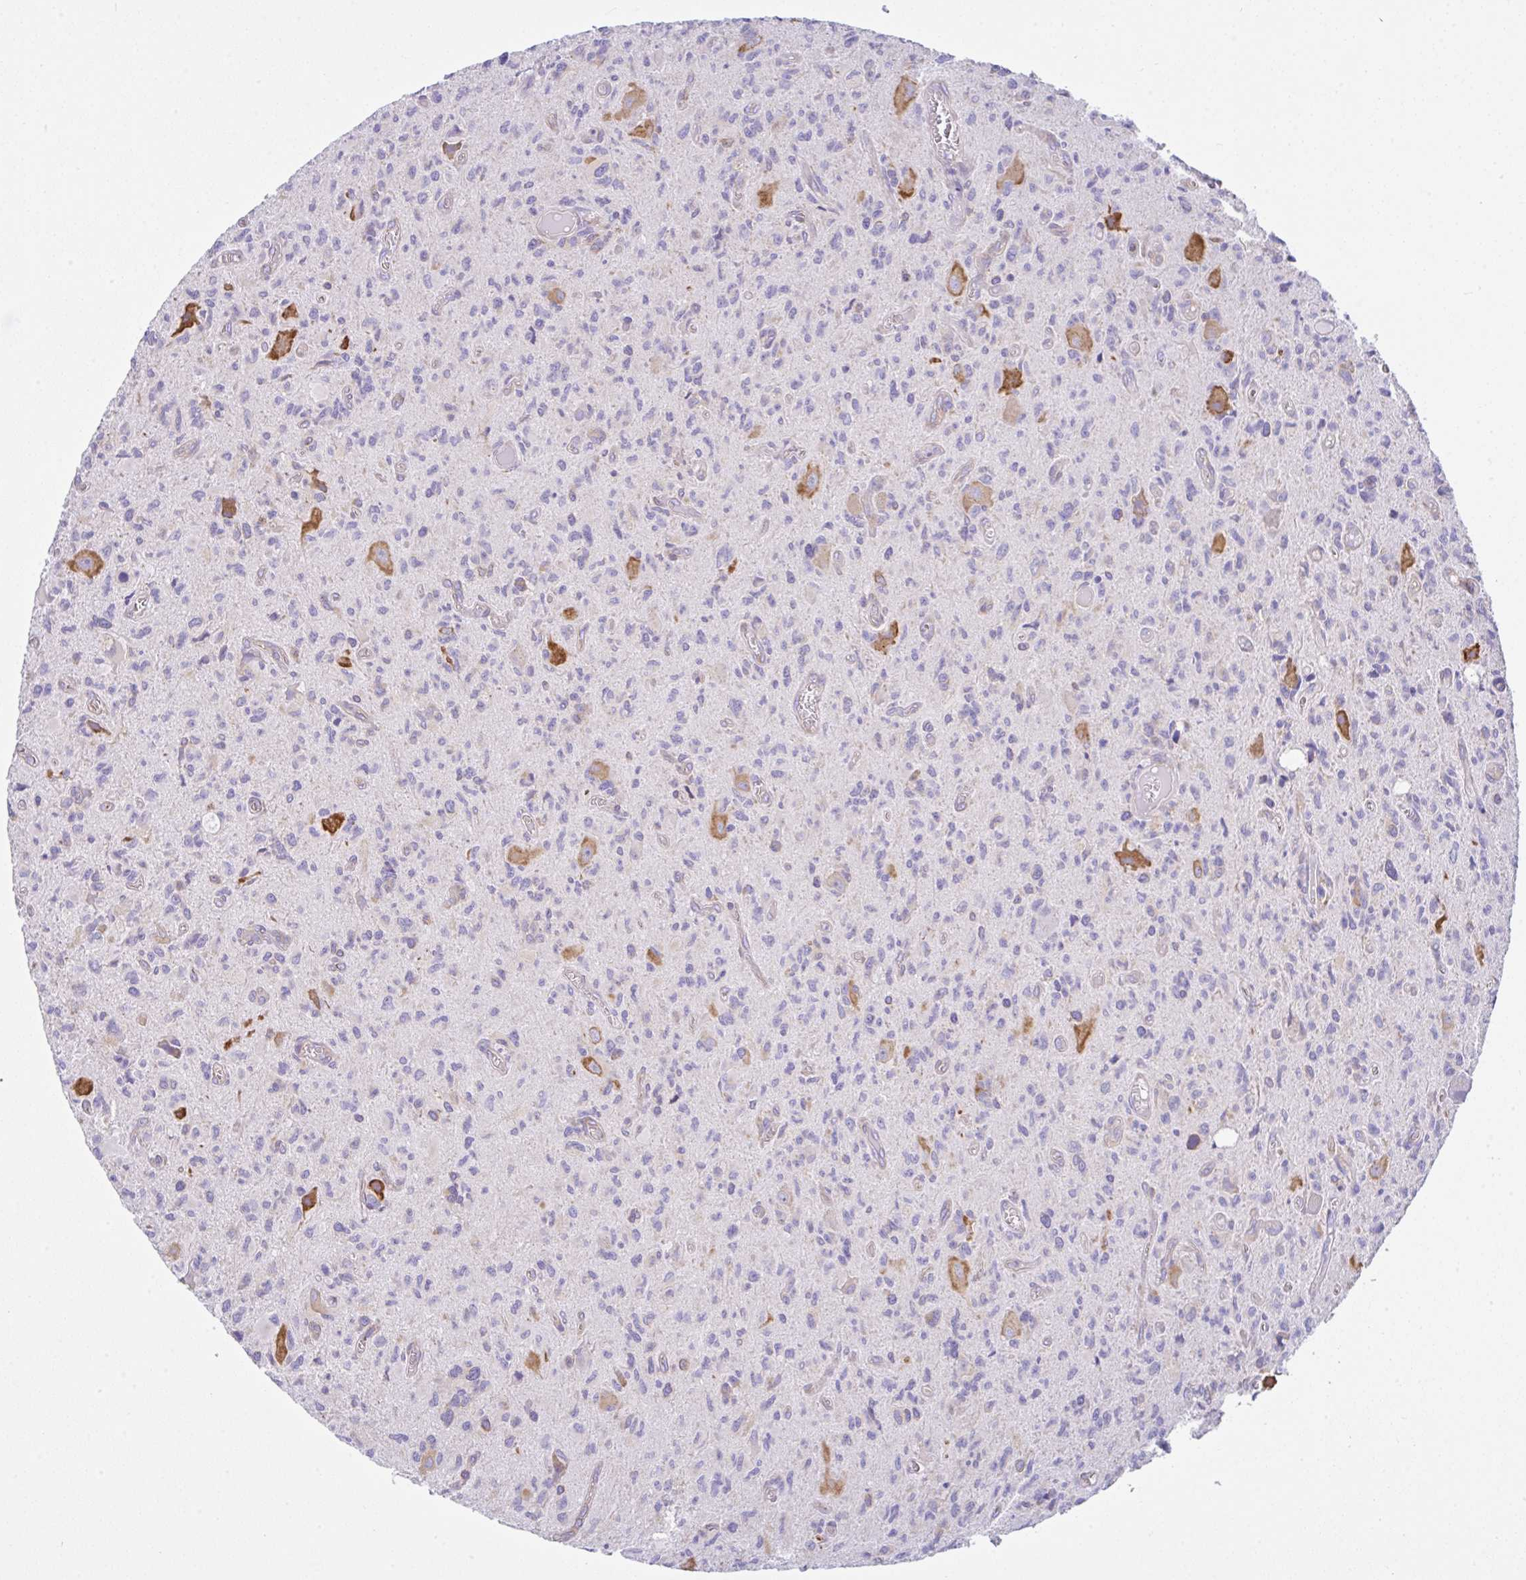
{"staining": {"intensity": "negative", "quantity": "none", "location": "none"}, "tissue": "glioma", "cell_type": "Tumor cells", "image_type": "cancer", "snomed": [{"axis": "morphology", "description": "Glioma, malignant, High grade"}, {"axis": "topography", "description": "Brain"}], "caption": "Immunohistochemistry (IHC) photomicrograph of glioma stained for a protein (brown), which shows no staining in tumor cells. The staining is performed using DAB (3,3'-diaminobenzidine) brown chromogen with nuclei counter-stained in using hematoxylin.", "gene": "GFPT2", "patient": {"sex": "male", "age": 76}}